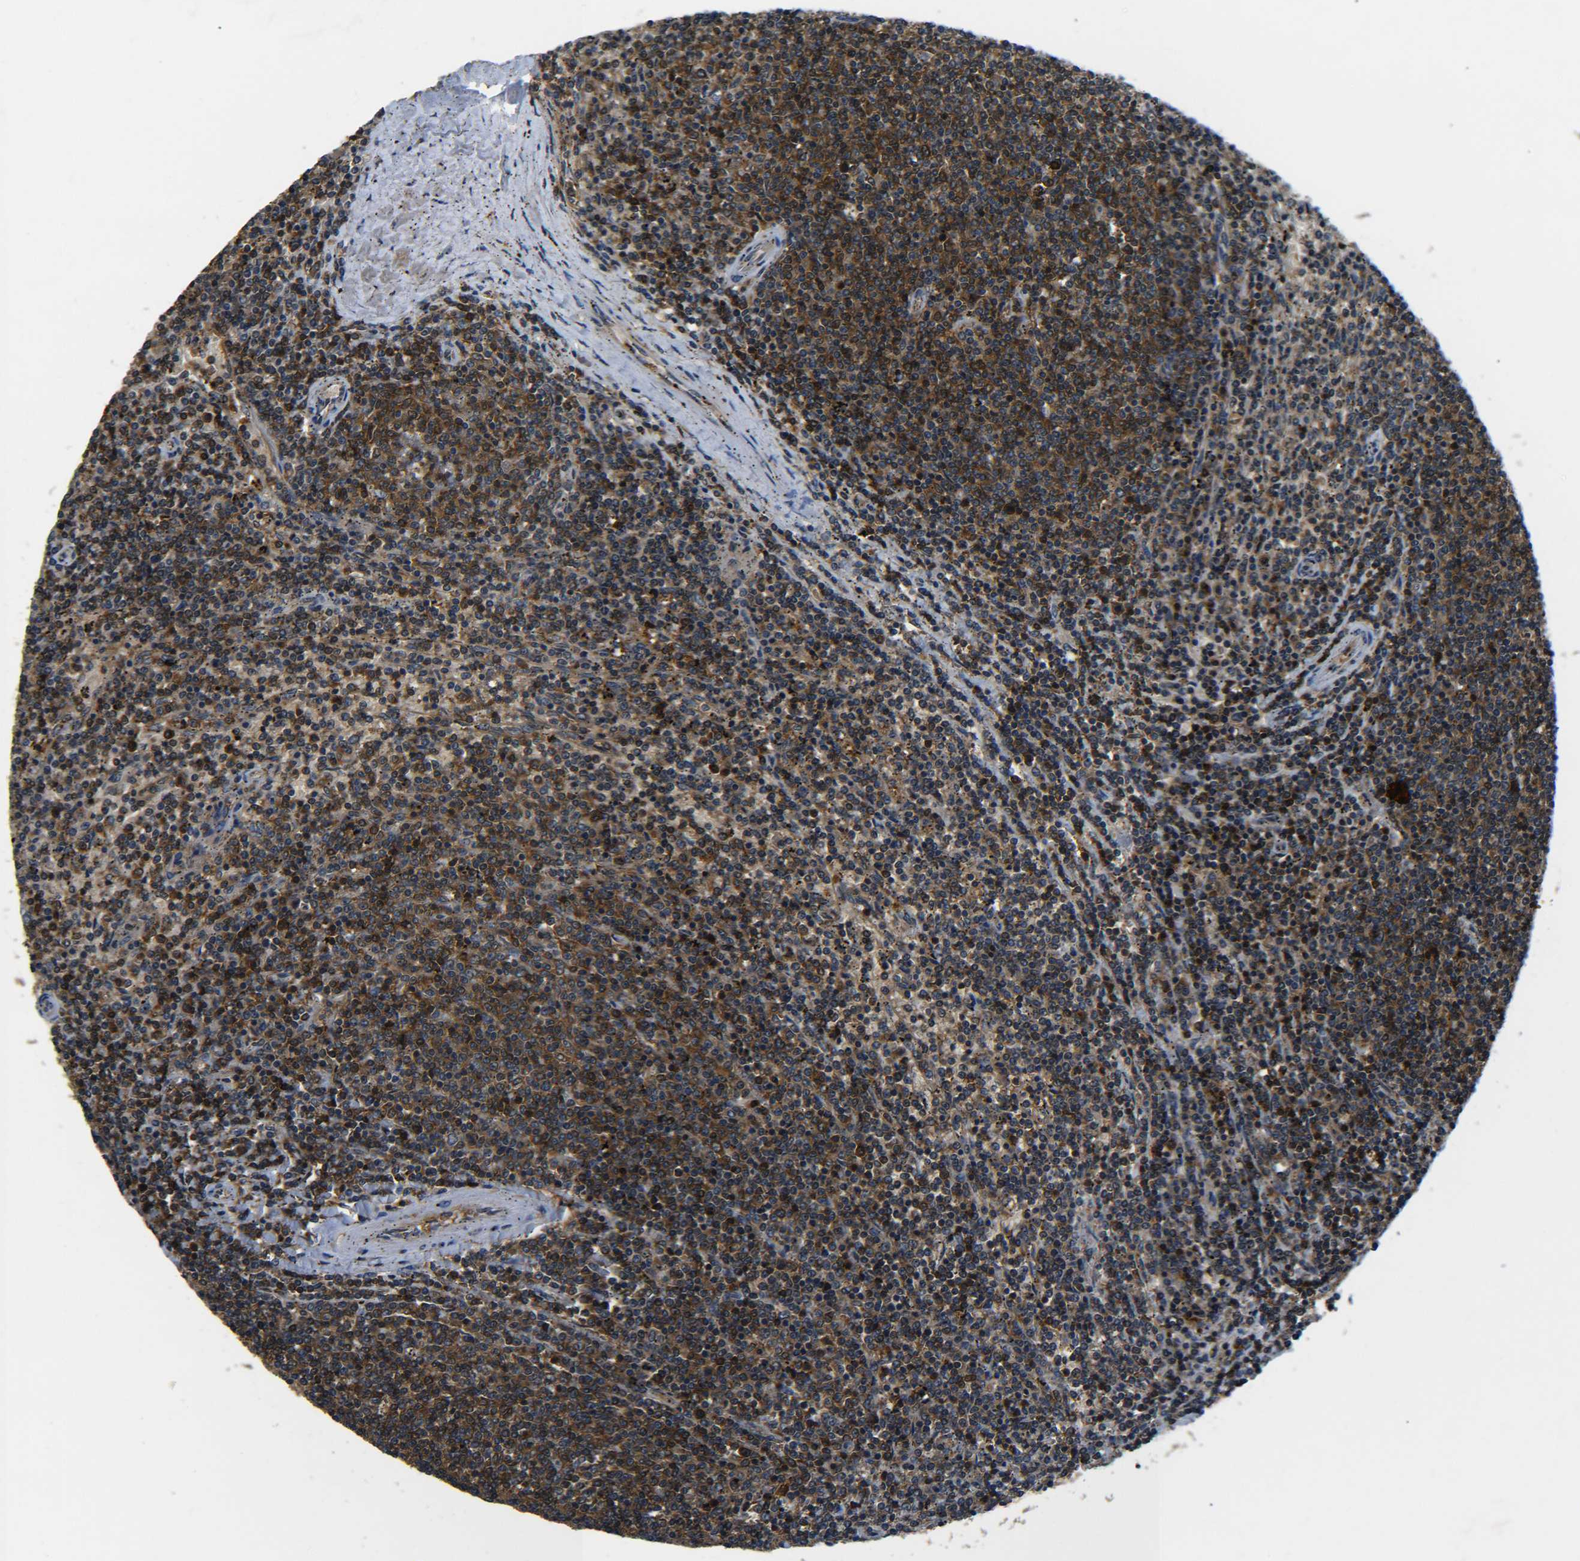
{"staining": {"intensity": "moderate", "quantity": ">75%", "location": "cytoplasmic/membranous"}, "tissue": "lymphoma", "cell_type": "Tumor cells", "image_type": "cancer", "snomed": [{"axis": "morphology", "description": "Malignant lymphoma, non-Hodgkin's type, Low grade"}, {"axis": "topography", "description": "Spleen"}], "caption": "This image displays immunohistochemistry (IHC) staining of malignant lymphoma, non-Hodgkin's type (low-grade), with medium moderate cytoplasmic/membranous positivity in about >75% of tumor cells.", "gene": "PREB", "patient": {"sex": "female", "age": 50}}